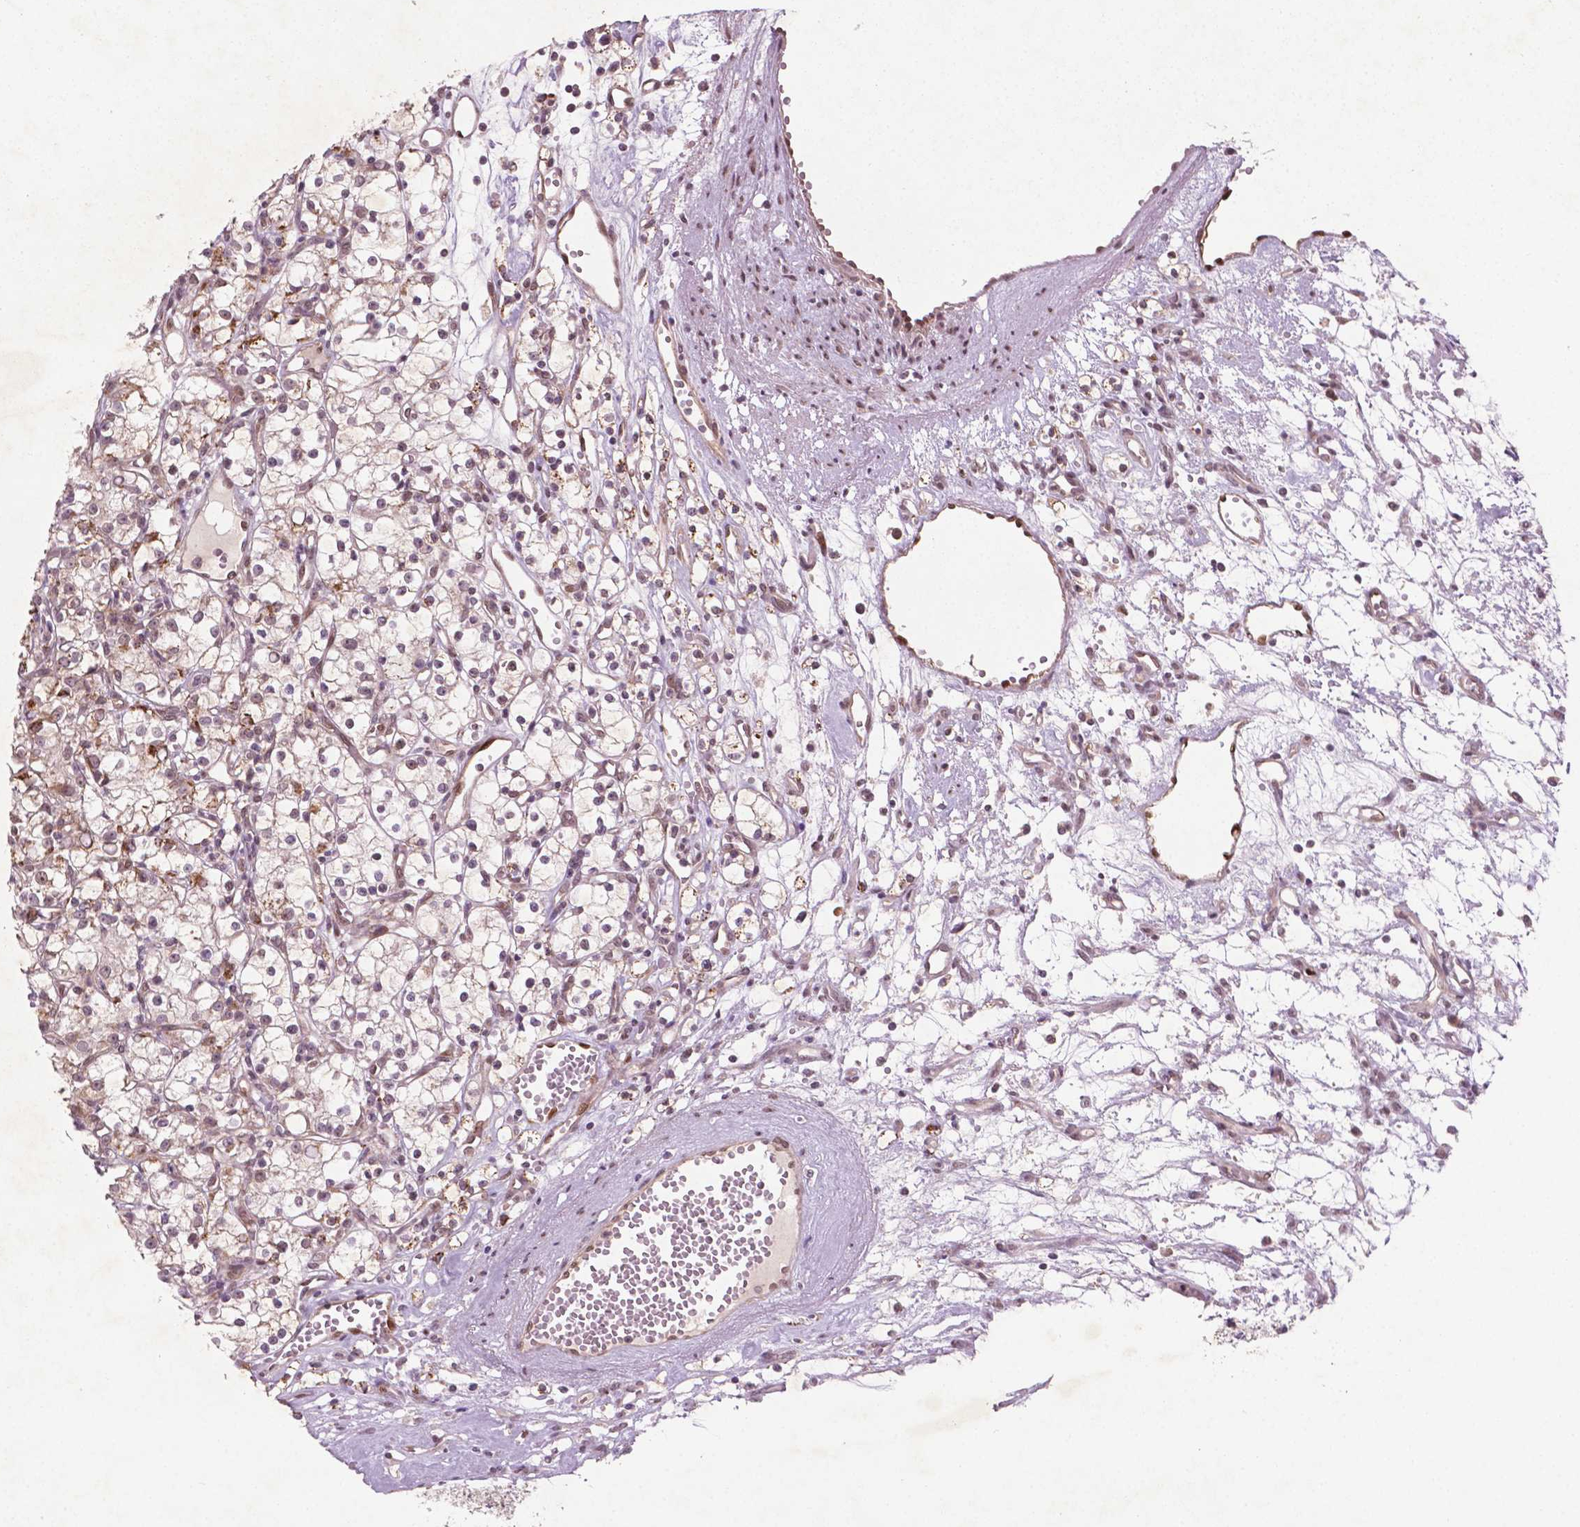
{"staining": {"intensity": "weak", "quantity": ">75%", "location": "nuclear"}, "tissue": "renal cancer", "cell_type": "Tumor cells", "image_type": "cancer", "snomed": [{"axis": "morphology", "description": "Adenocarcinoma, NOS"}, {"axis": "topography", "description": "Kidney"}], "caption": "A photomicrograph of human renal cancer (adenocarcinoma) stained for a protein demonstrates weak nuclear brown staining in tumor cells. (IHC, brightfield microscopy, high magnification).", "gene": "NFAT5", "patient": {"sex": "female", "age": 59}}